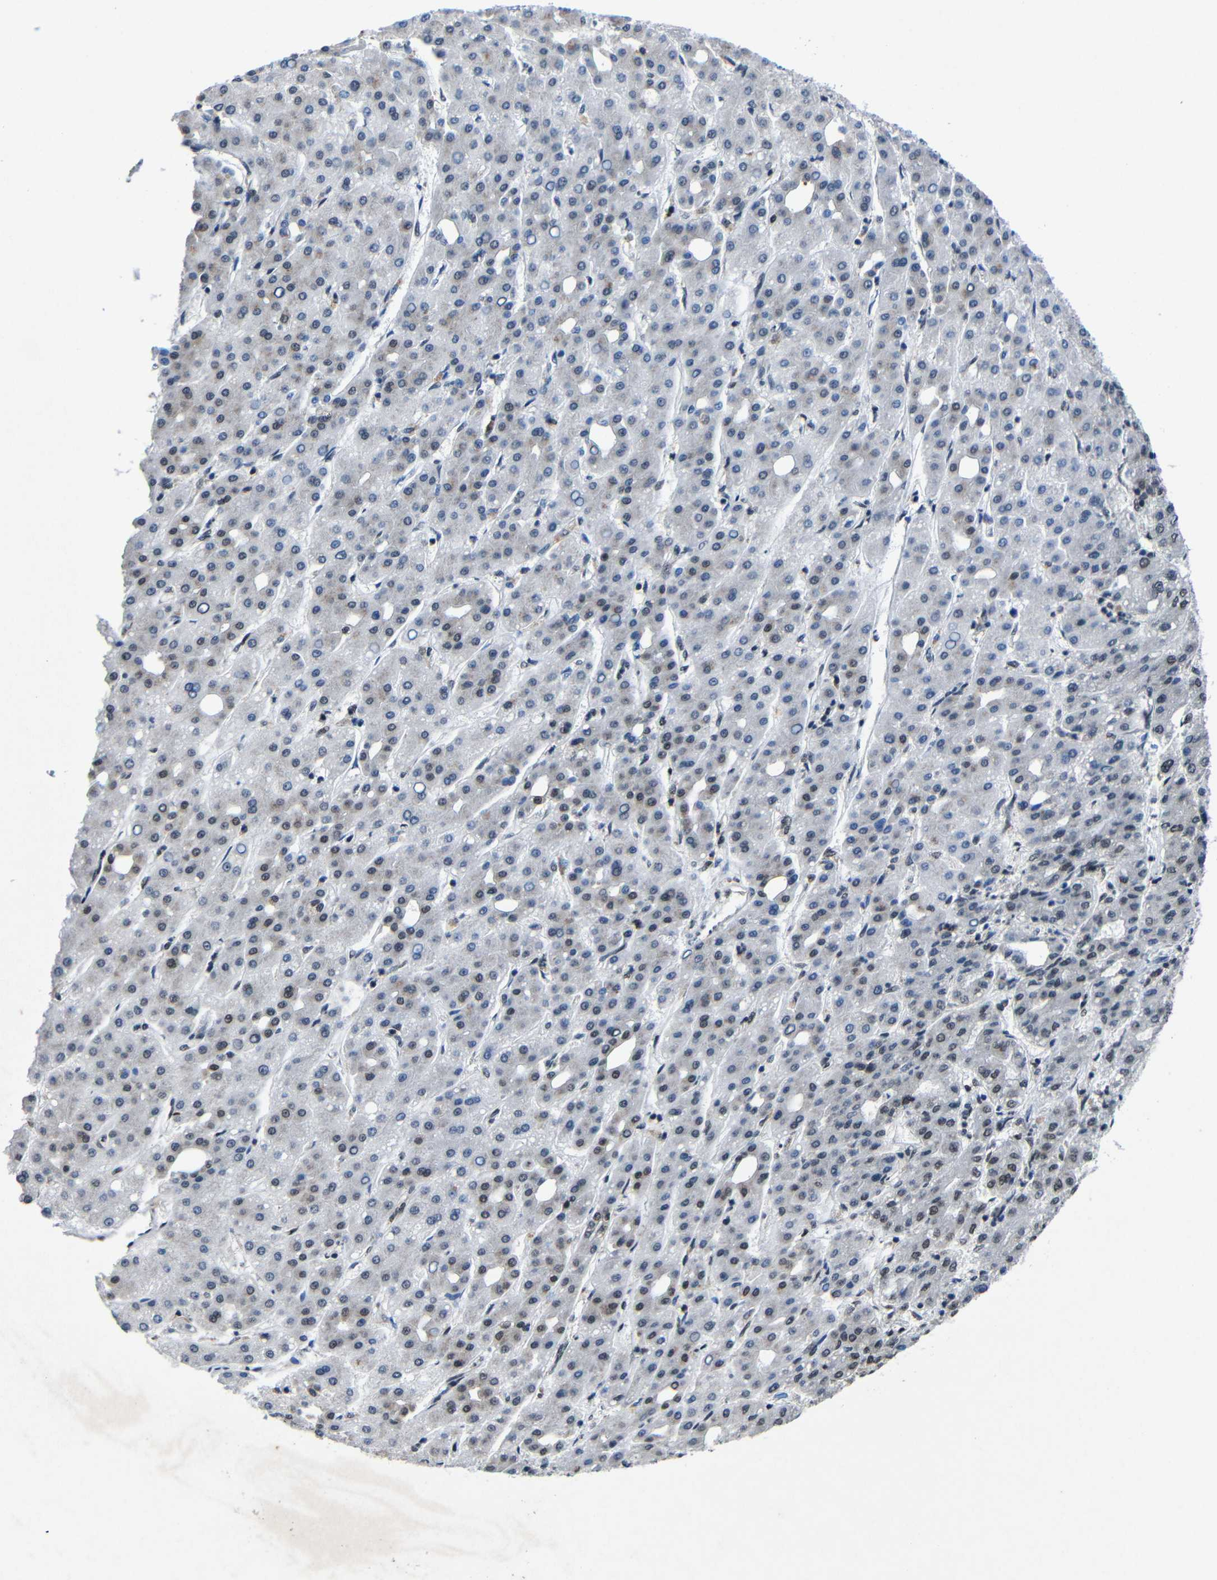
{"staining": {"intensity": "moderate", "quantity": "25%-75%", "location": "nuclear"}, "tissue": "liver cancer", "cell_type": "Tumor cells", "image_type": "cancer", "snomed": [{"axis": "morphology", "description": "Carcinoma, Hepatocellular, NOS"}, {"axis": "topography", "description": "Liver"}], "caption": "A micrograph of hepatocellular carcinoma (liver) stained for a protein reveals moderate nuclear brown staining in tumor cells.", "gene": "PTBP1", "patient": {"sex": "male", "age": 65}}